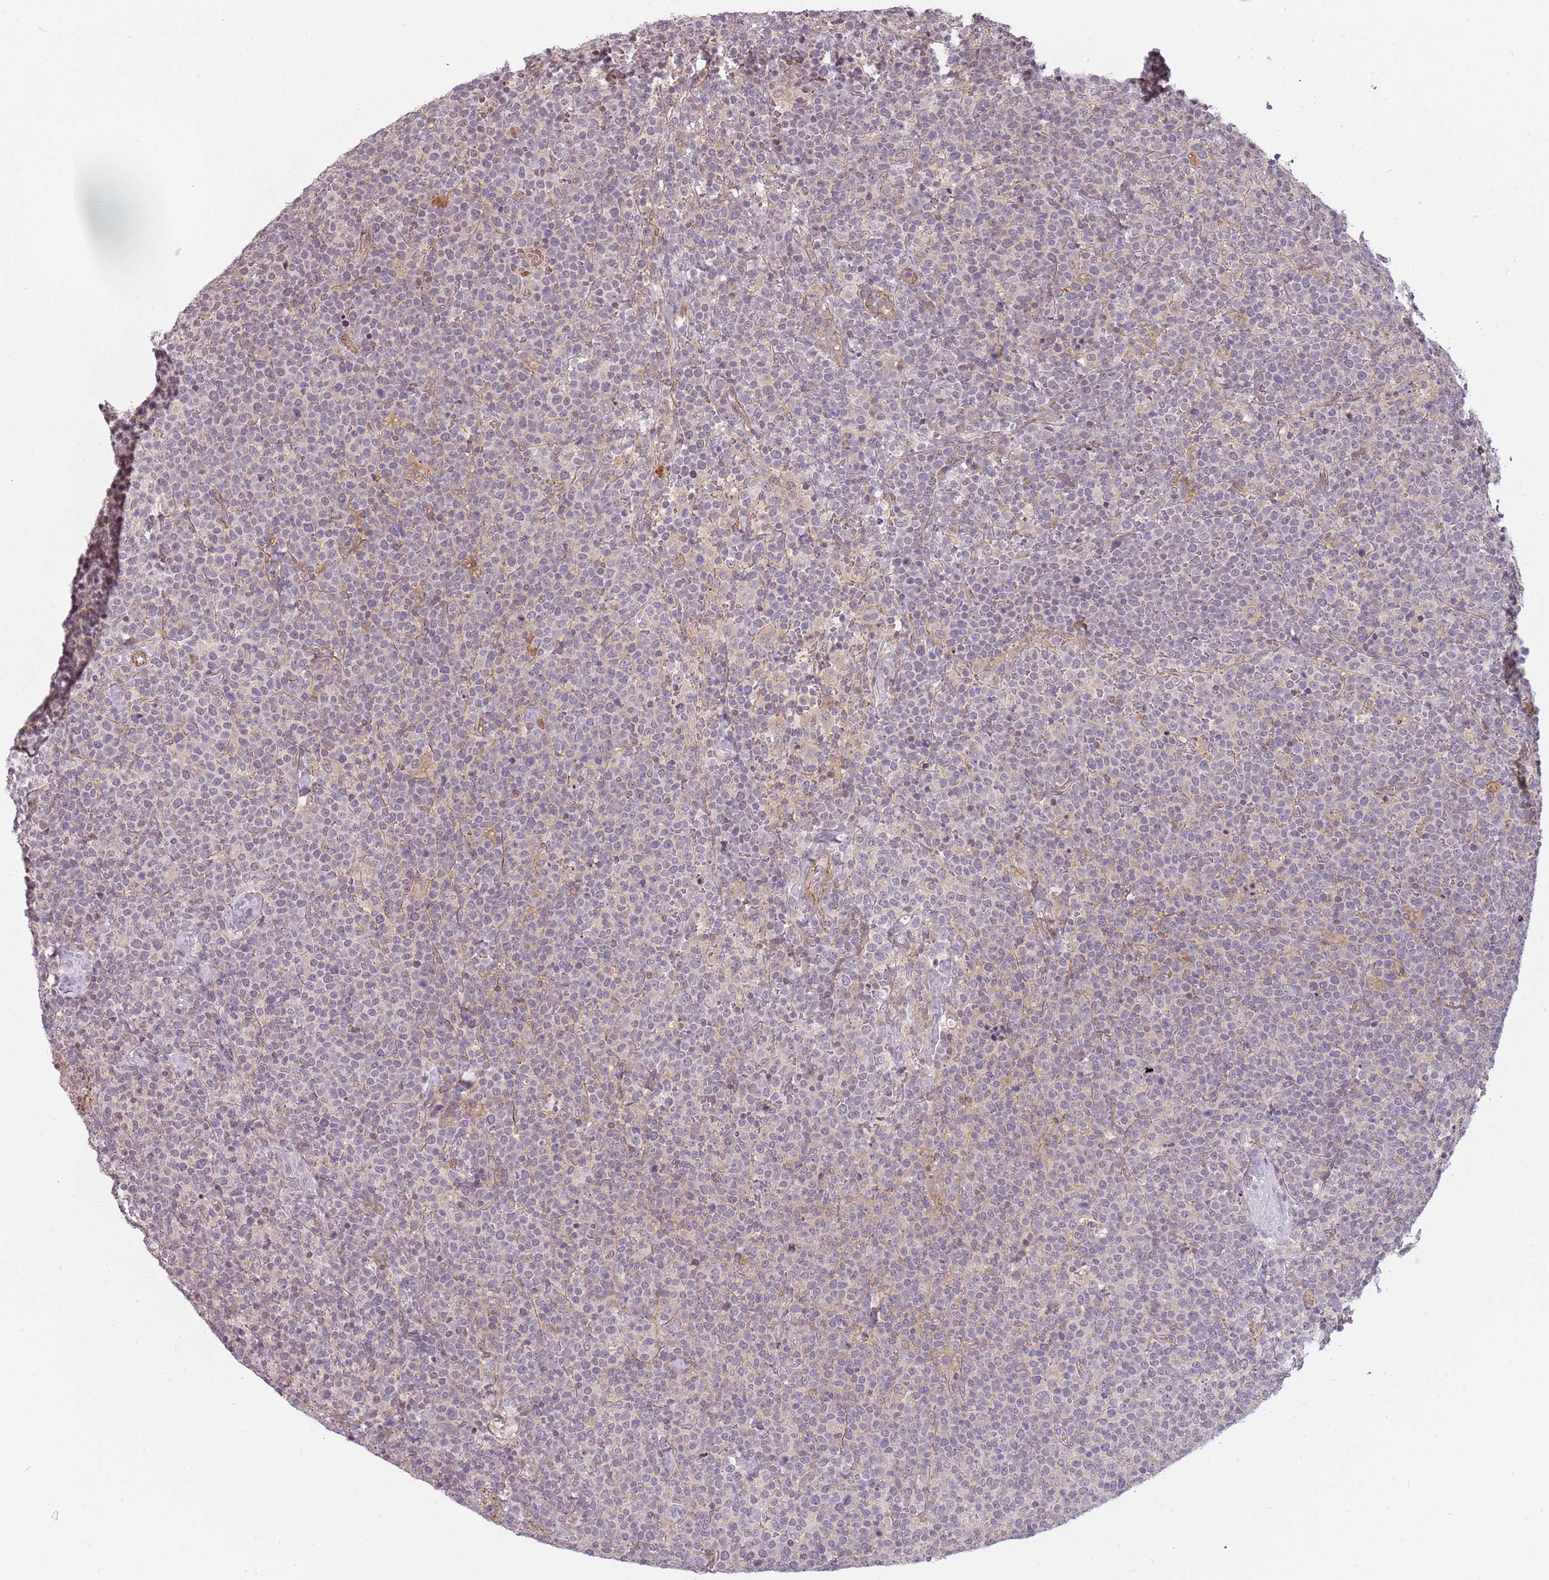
{"staining": {"intensity": "negative", "quantity": "none", "location": "none"}, "tissue": "lymphoma", "cell_type": "Tumor cells", "image_type": "cancer", "snomed": [{"axis": "morphology", "description": "Malignant lymphoma, non-Hodgkin's type, High grade"}, {"axis": "topography", "description": "Lymph node"}], "caption": "The image exhibits no staining of tumor cells in malignant lymphoma, non-Hodgkin's type (high-grade). (Stains: DAB immunohistochemistry with hematoxylin counter stain, Microscopy: brightfield microscopy at high magnification).", "gene": "PPP1R14C", "patient": {"sex": "male", "age": 61}}